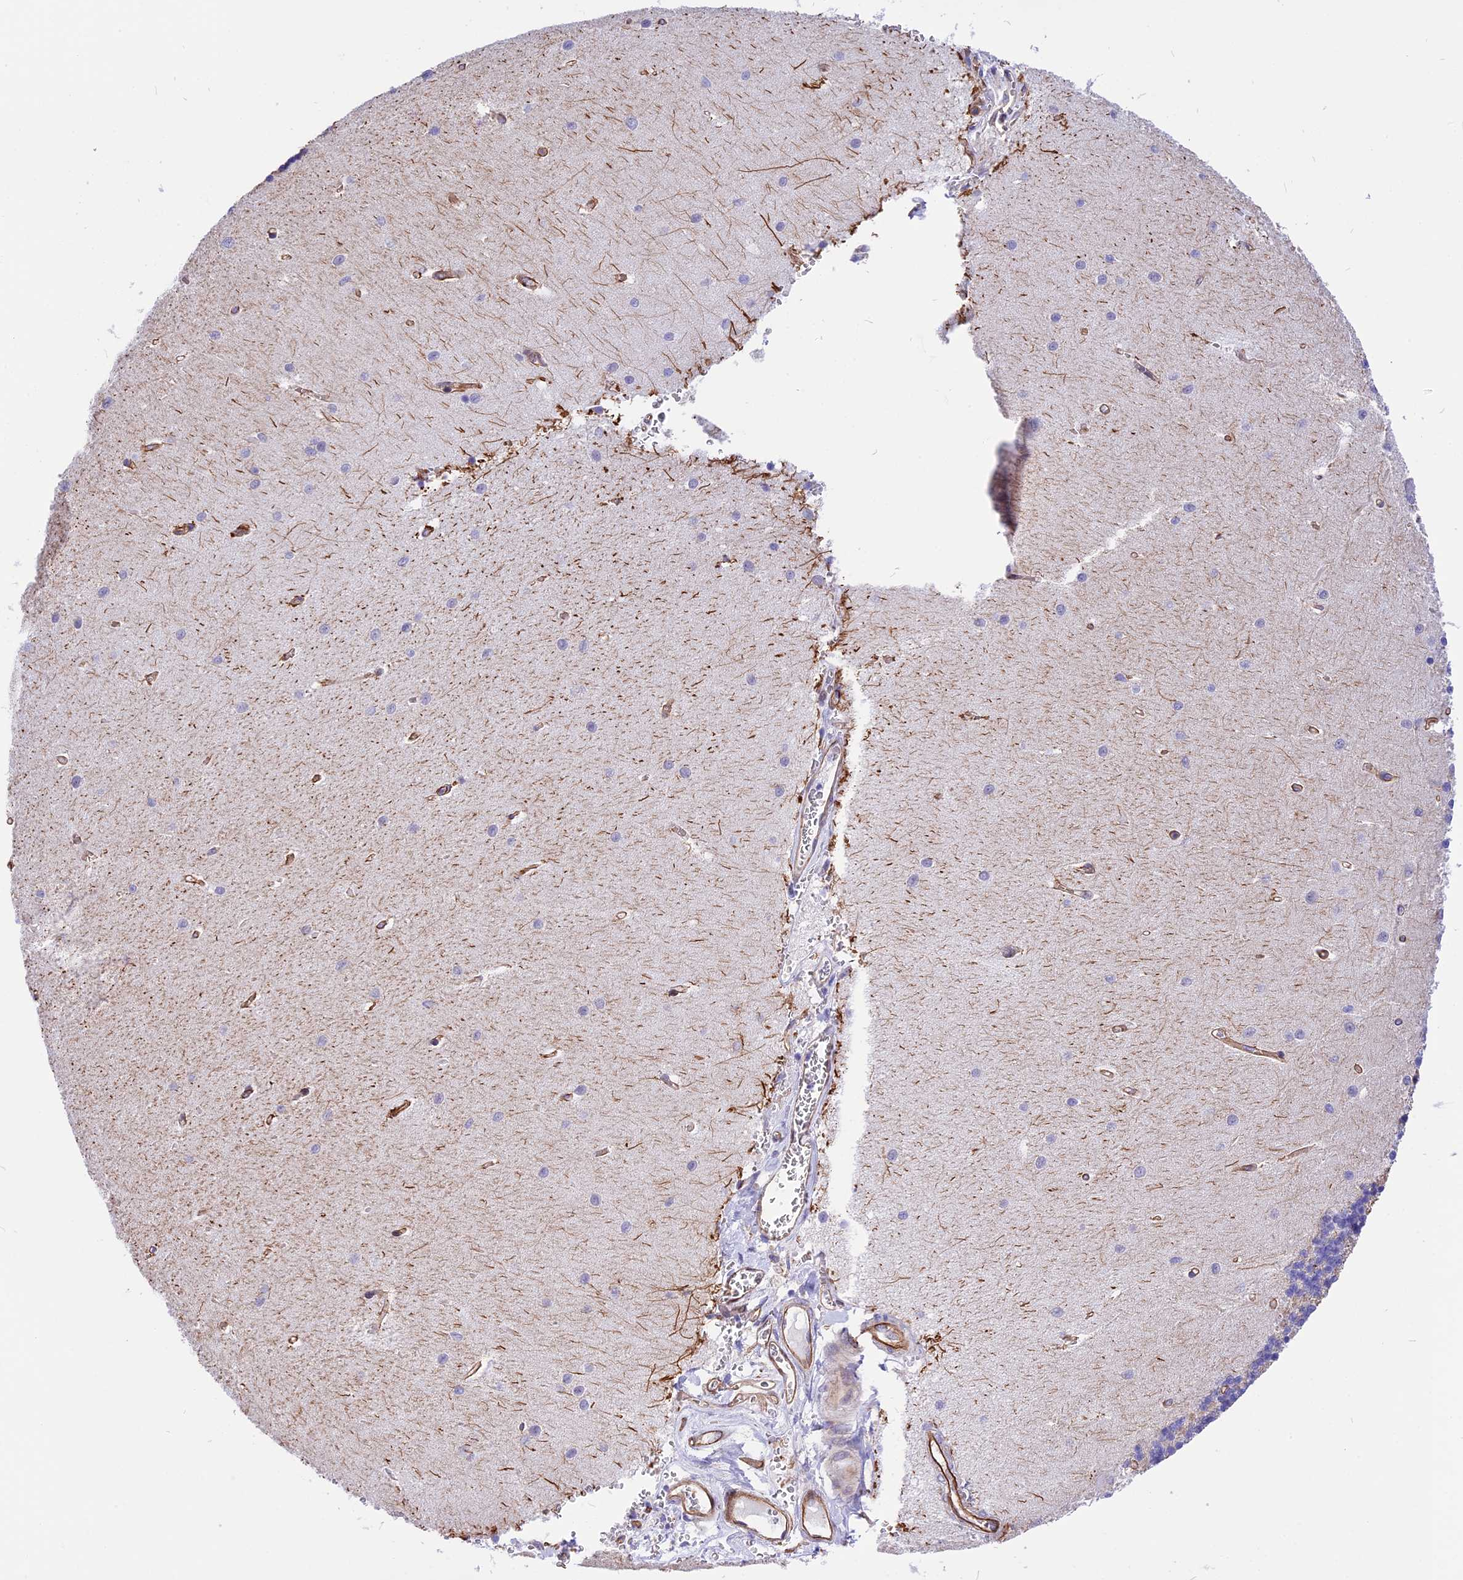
{"staining": {"intensity": "negative", "quantity": "none", "location": "none"}, "tissue": "cerebellum", "cell_type": "Cells in granular layer", "image_type": "normal", "snomed": [{"axis": "morphology", "description": "Normal tissue, NOS"}, {"axis": "topography", "description": "Cerebellum"}], "caption": "Immunohistochemistry of unremarkable cerebellum exhibits no expression in cells in granular layer. (Brightfield microscopy of DAB immunohistochemistry (IHC) at high magnification).", "gene": "R3HDM4", "patient": {"sex": "male", "age": 37}}